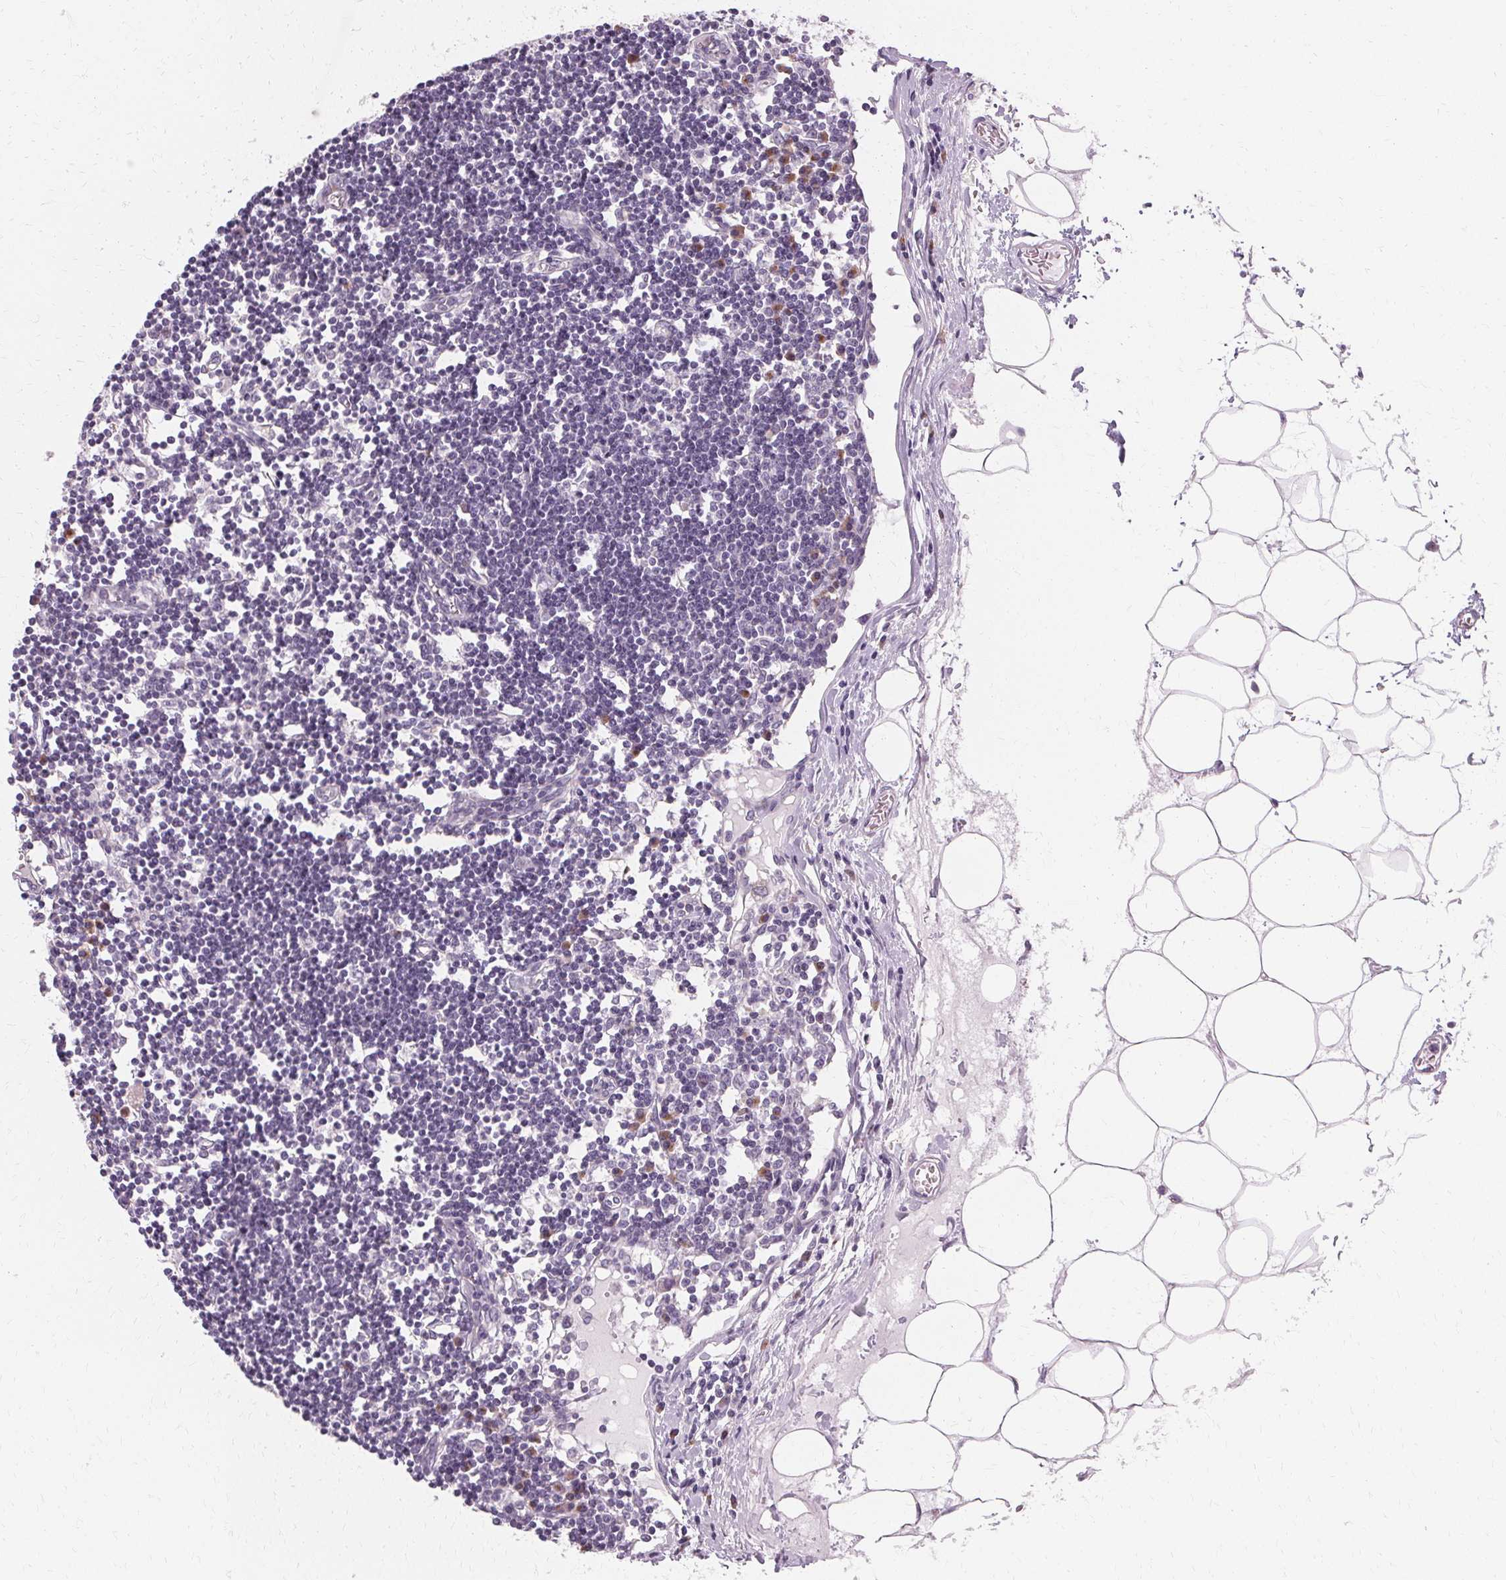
{"staining": {"intensity": "moderate", "quantity": "<25%", "location": "cytoplasmic/membranous"}, "tissue": "lymph node", "cell_type": "Germinal center cells", "image_type": "normal", "snomed": [{"axis": "morphology", "description": "Normal tissue, NOS"}, {"axis": "topography", "description": "Lymph node"}], "caption": "Normal lymph node exhibits moderate cytoplasmic/membranous expression in about <25% of germinal center cells.", "gene": "FCRL3", "patient": {"sex": "female", "age": 65}}